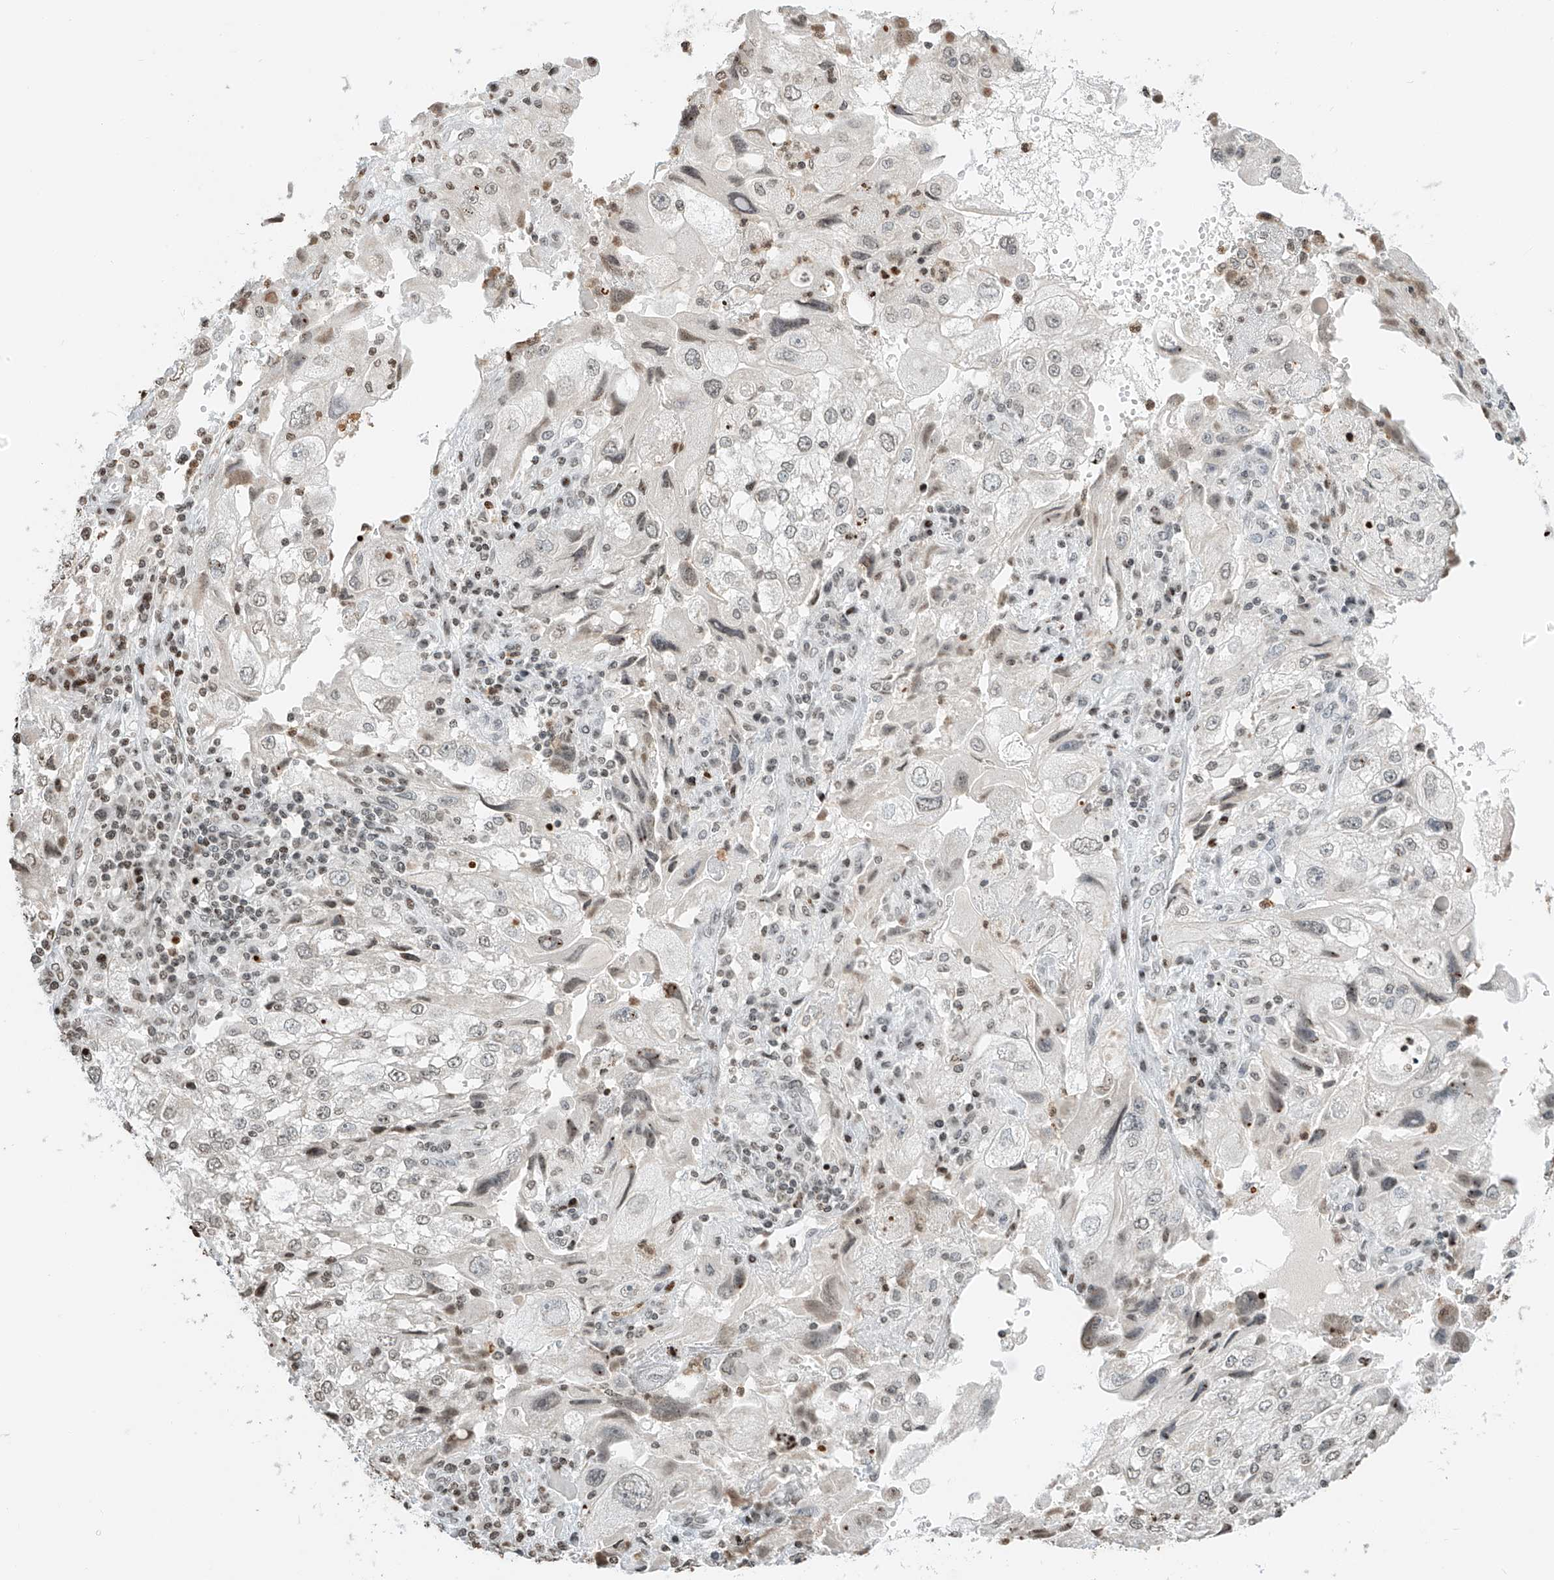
{"staining": {"intensity": "weak", "quantity": "<25%", "location": "nuclear"}, "tissue": "endometrial cancer", "cell_type": "Tumor cells", "image_type": "cancer", "snomed": [{"axis": "morphology", "description": "Adenocarcinoma, NOS"}, {"axis": "topography", "description": "Endometrium"}], "caption": "Immunohistochemistry photomicrograph of endometrial cancer (adenocarcinoma) stained for a protein (brown), which exhibits no positivity in tumor cells.", "gene": "C17orf58", "patient": {"sex": "female", "age": 49}}